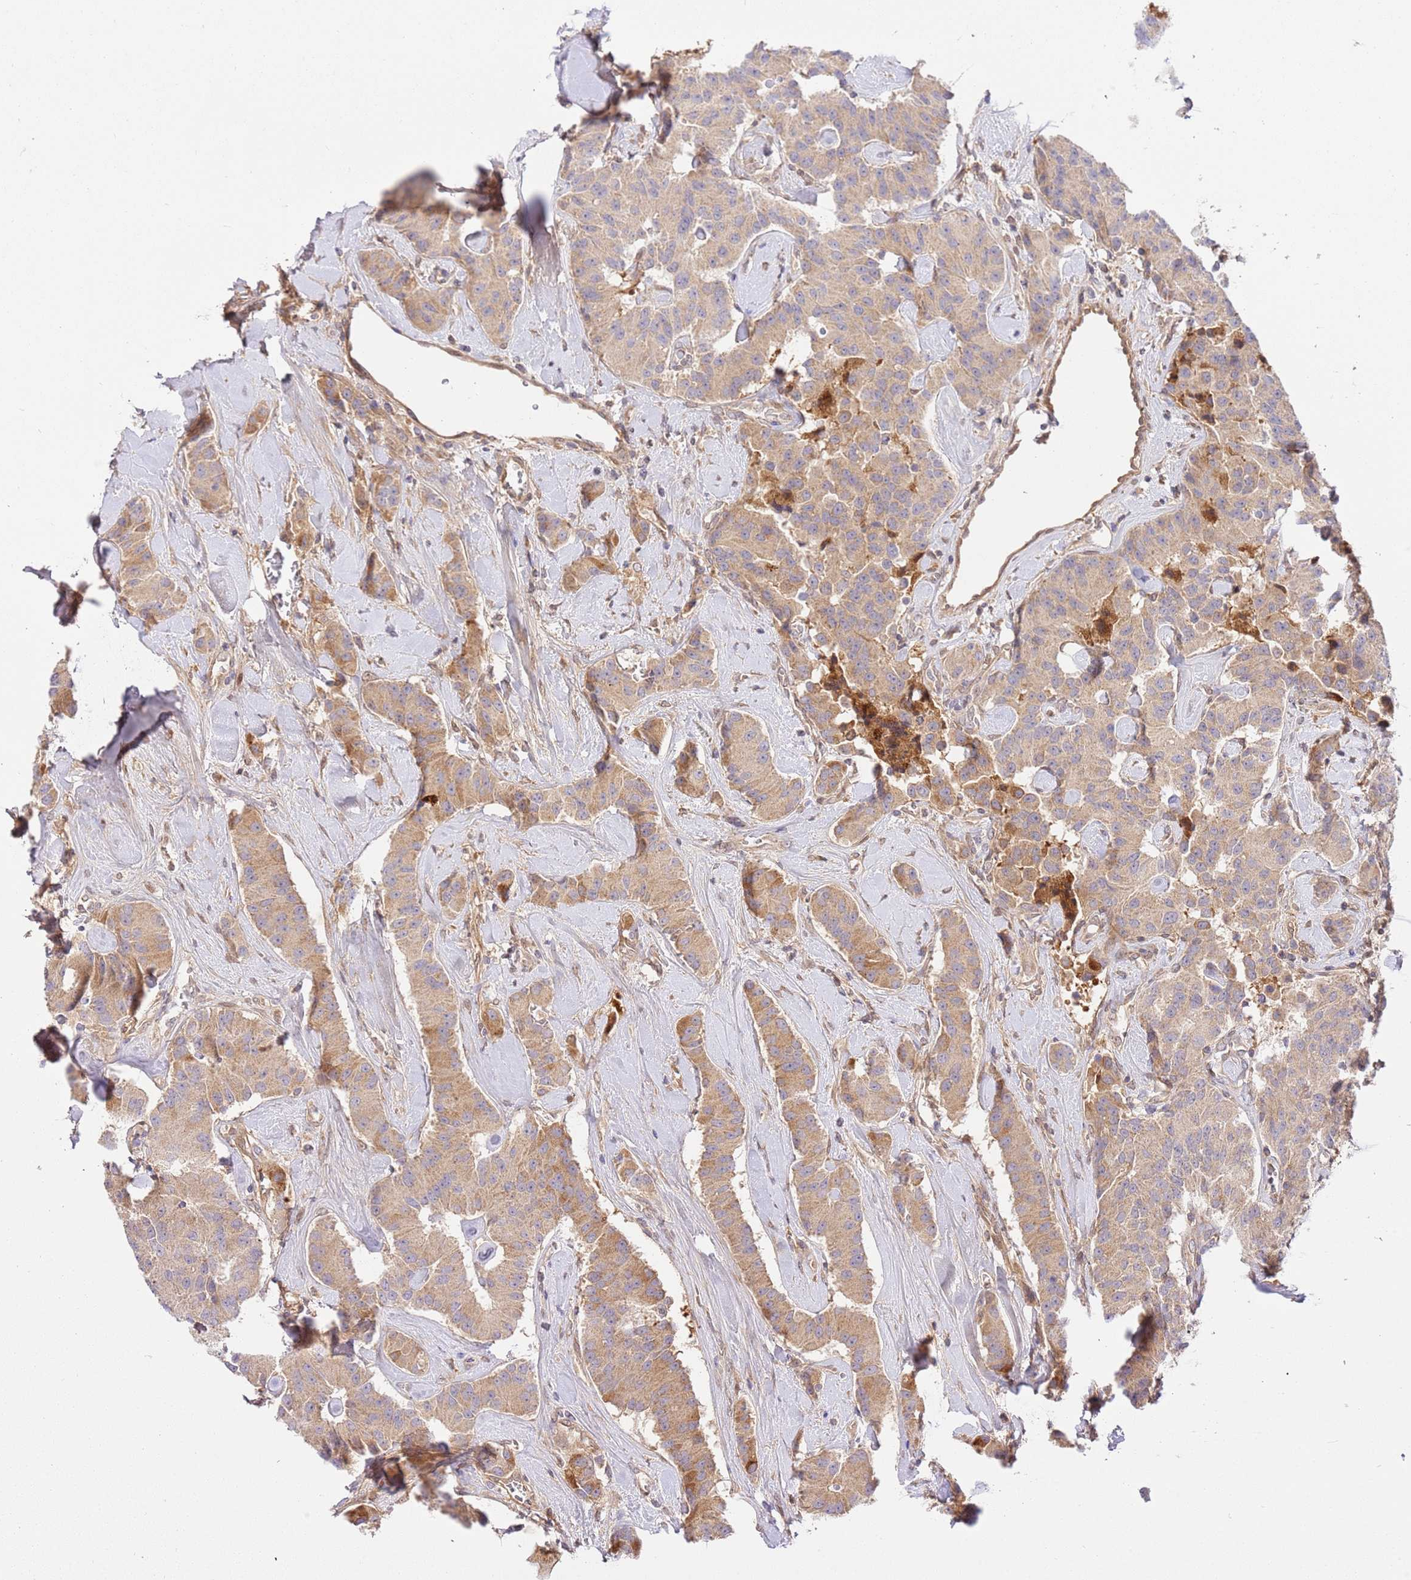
{"staining": {"intensity": "weak", "quantity": ">75%", "location": "cytoplasmic/membranous"}, "tissue": "carcinoid", "cell_type": "Tumor cells", "image_type": "cancer", "snomed": [{"axis": "morphology", "description": "Carcinoid, malignant, NOS"}, {"axis": "topography", "description": "Pancreas"}], "caption": "Carcinoid (malignant) was stained to show a protein in brown. There is low levels of weak cytoplasmic/membranous expression in approximately >75% of tumor cells.", "gene": "C8G", "patient": {"sex": "male", "age": 41}}